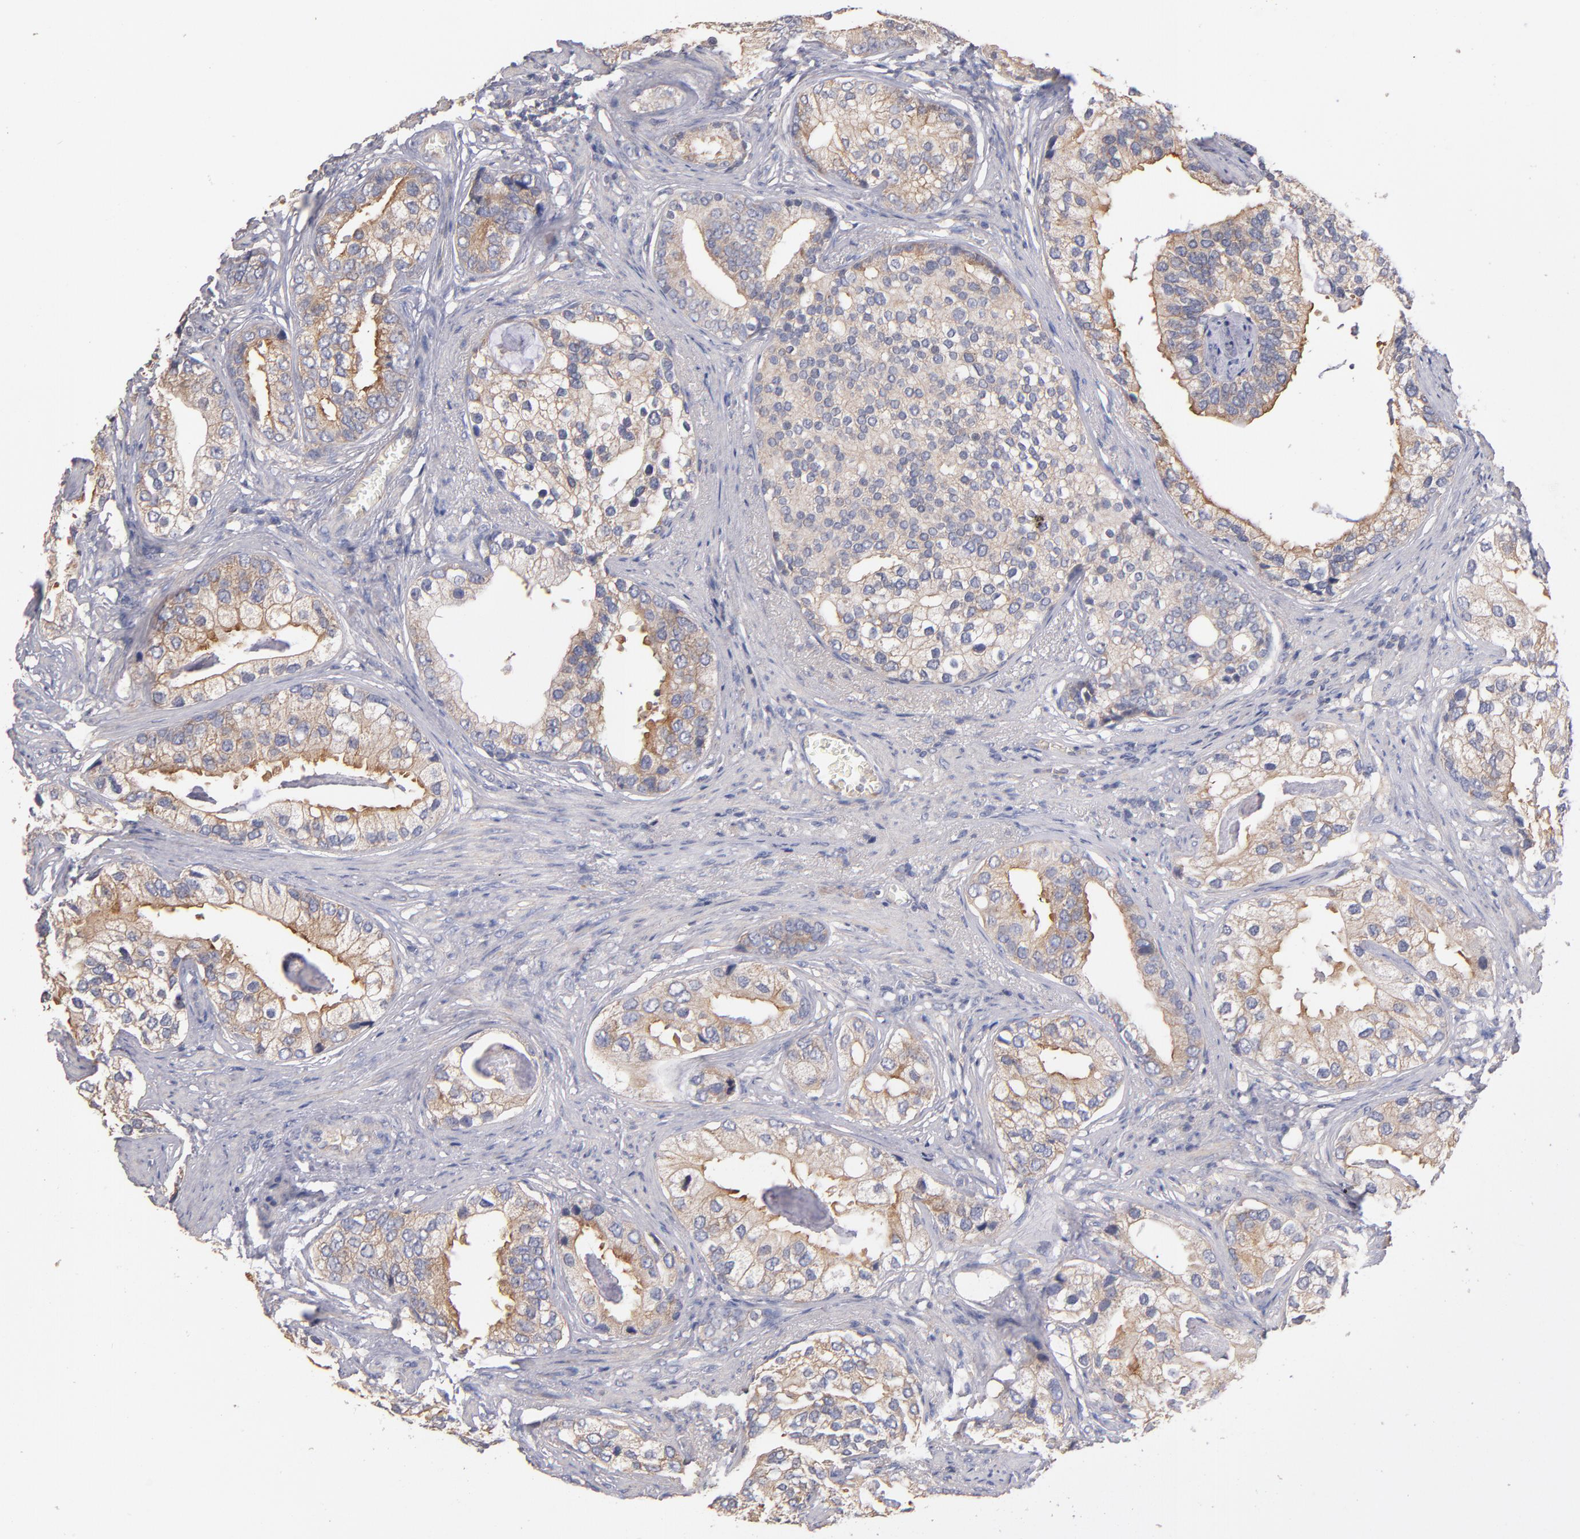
{"staining": {"intensity": "weak", "quantity": ">75%", "location": "cytoplasmic/membranous"}, "tissue": "prostate cancer", "cell_type": "Tumor cells", "image_type": "cancer", "snomed": [{"axis": "morphology", "description": "Adenocarcinoma, Low grade"}, {"axis": "topography", "description": "Prostate"}], "caption": "About >75% of tumor cells in adenocarcinoma (low-grade) (prostate) demonstrate weak cytoplasmic/membranous protein staining as visualized by brown immunohistochemical staining.", "gene": "DACT1", "patient": {"sex": "male", "age": 71}}